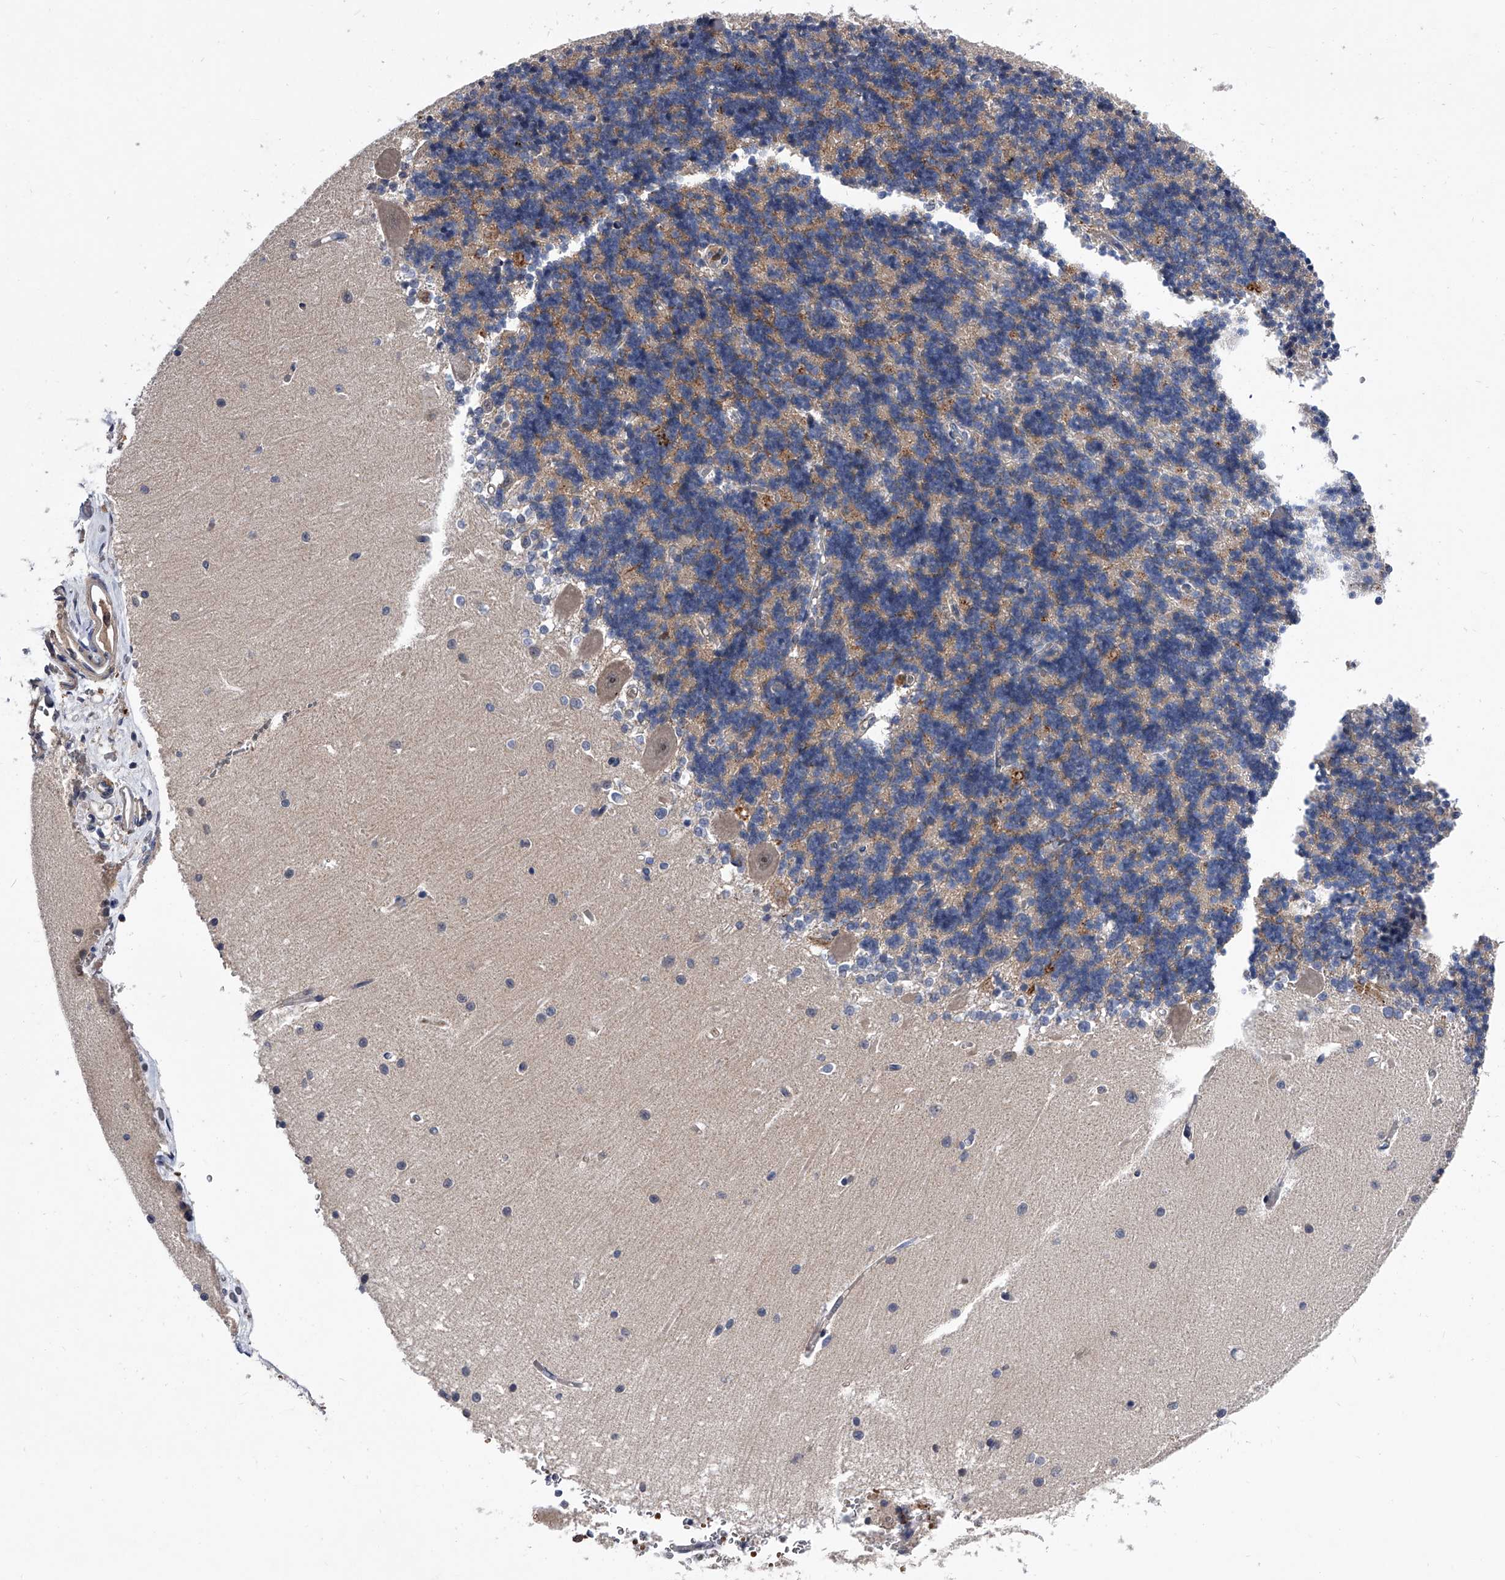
{"staining": {"intensity": "negative", "quantity": "none", "location": "none"}, "tissue": "cerebellum", "cell_type": "Cells in granular layer", "image_type": "normal", "snomed": [{"axis": "morphology", "description": "Normal tissue, NOS"}, {"axis": "topography", "description": "Cerebellum"}], "caption": "Immunohistochemistry (IHC) micrograph of benign human cerebellum stained for a protein (brown), which reveals no staining in cells in granular layer. (DAB immunohistochemistry with hematoxylin counter stain).", "gene": "ZNF30", "patient": {"sex": "male", "age": 37}}